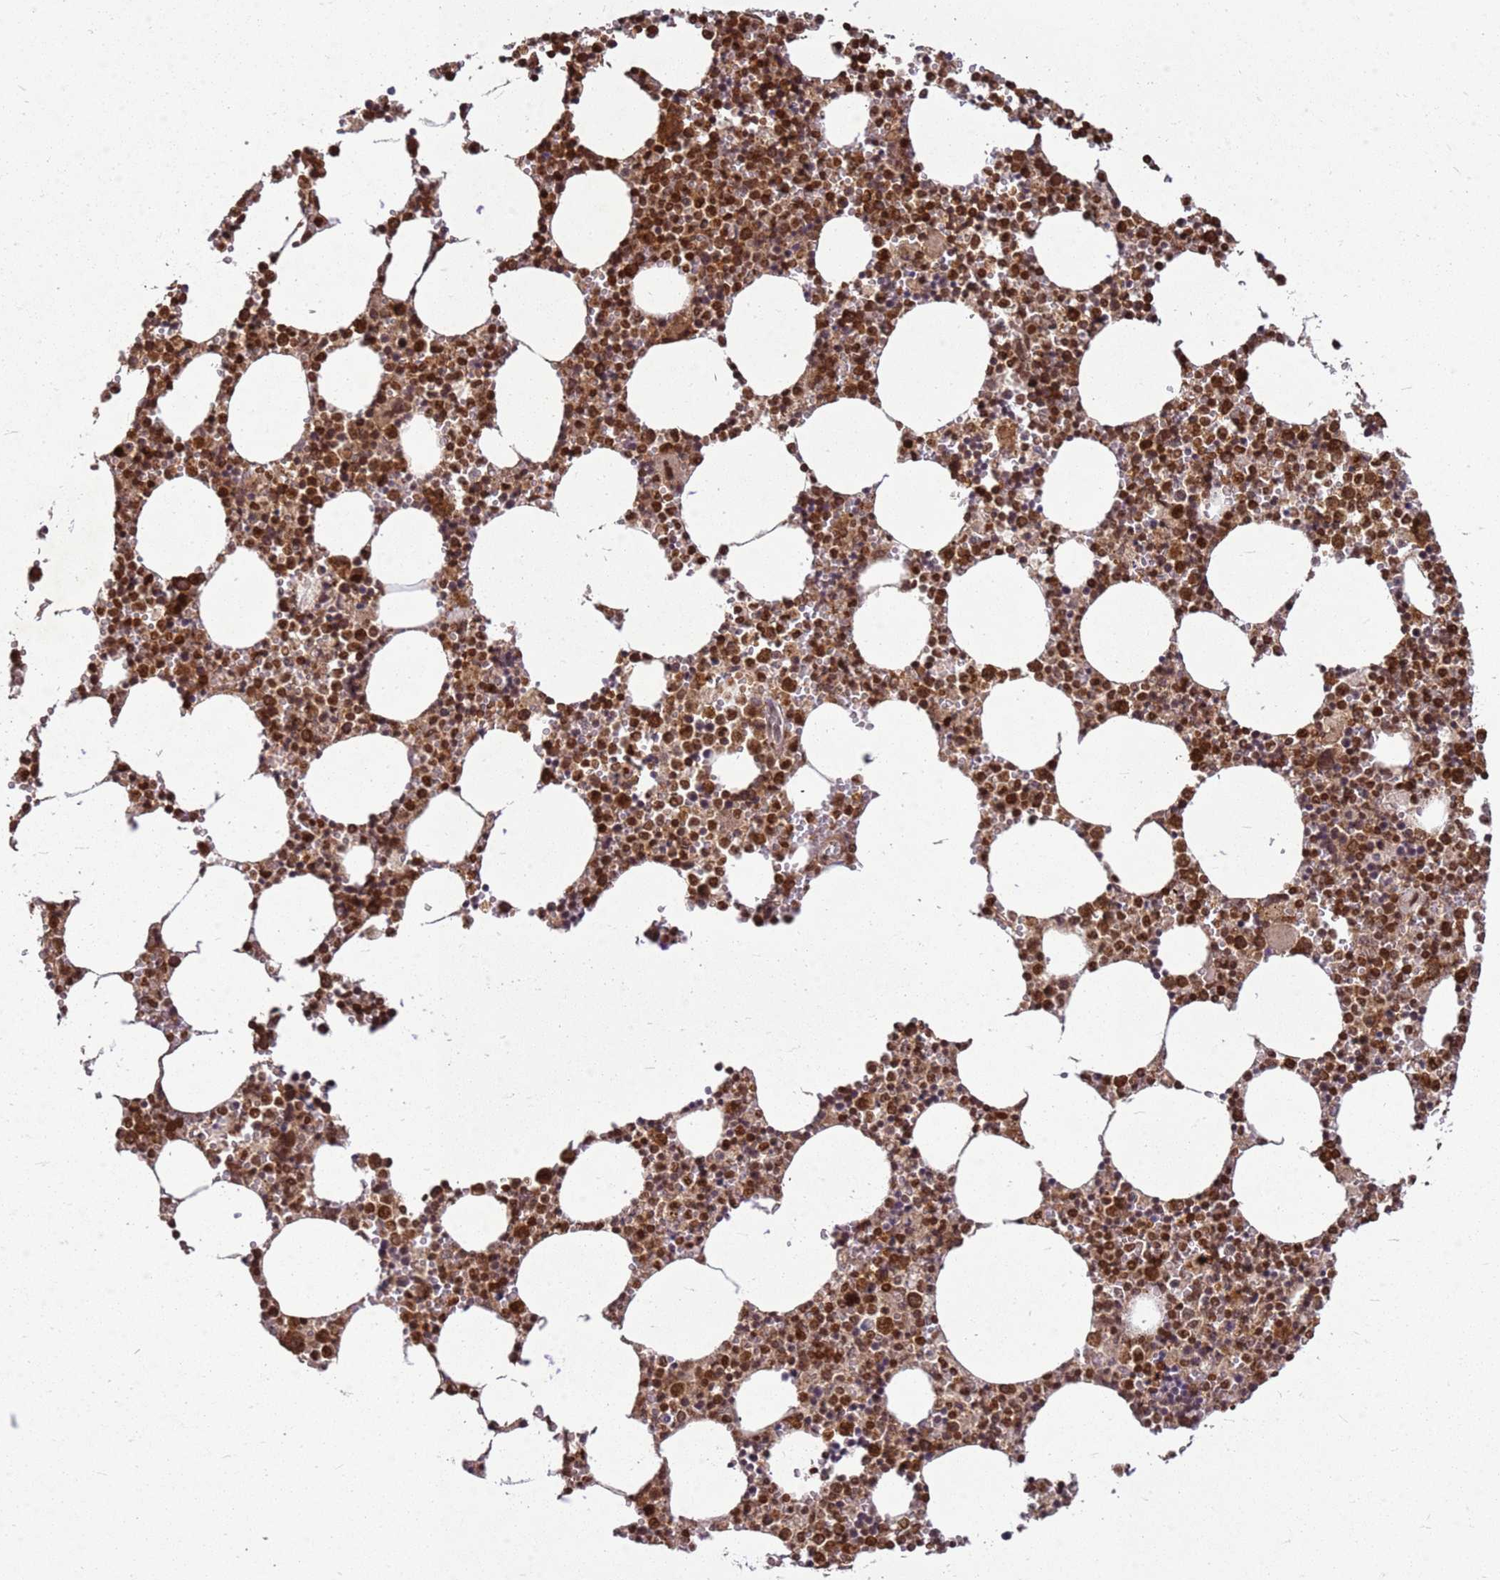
{"staining": {"intensity": "strong", "quantity": ">75%", "location": "nuclear"}, "tissue": "bone marrow", "cell_type": "Hematopoietic cells", "image_type": "normal", "snomed": [{"axis": "morphology", "description": "Normal tissue, NOS"}, {"axis": "topography", "description": "Bone marrow"}], "caption": "Protein analysis of normal bone marrow reveals strong nuclear positivity in approximately >75% of hematopoietic cells.", "gene": "APEX1", "patient": {"sex": "female", "age": 64}}